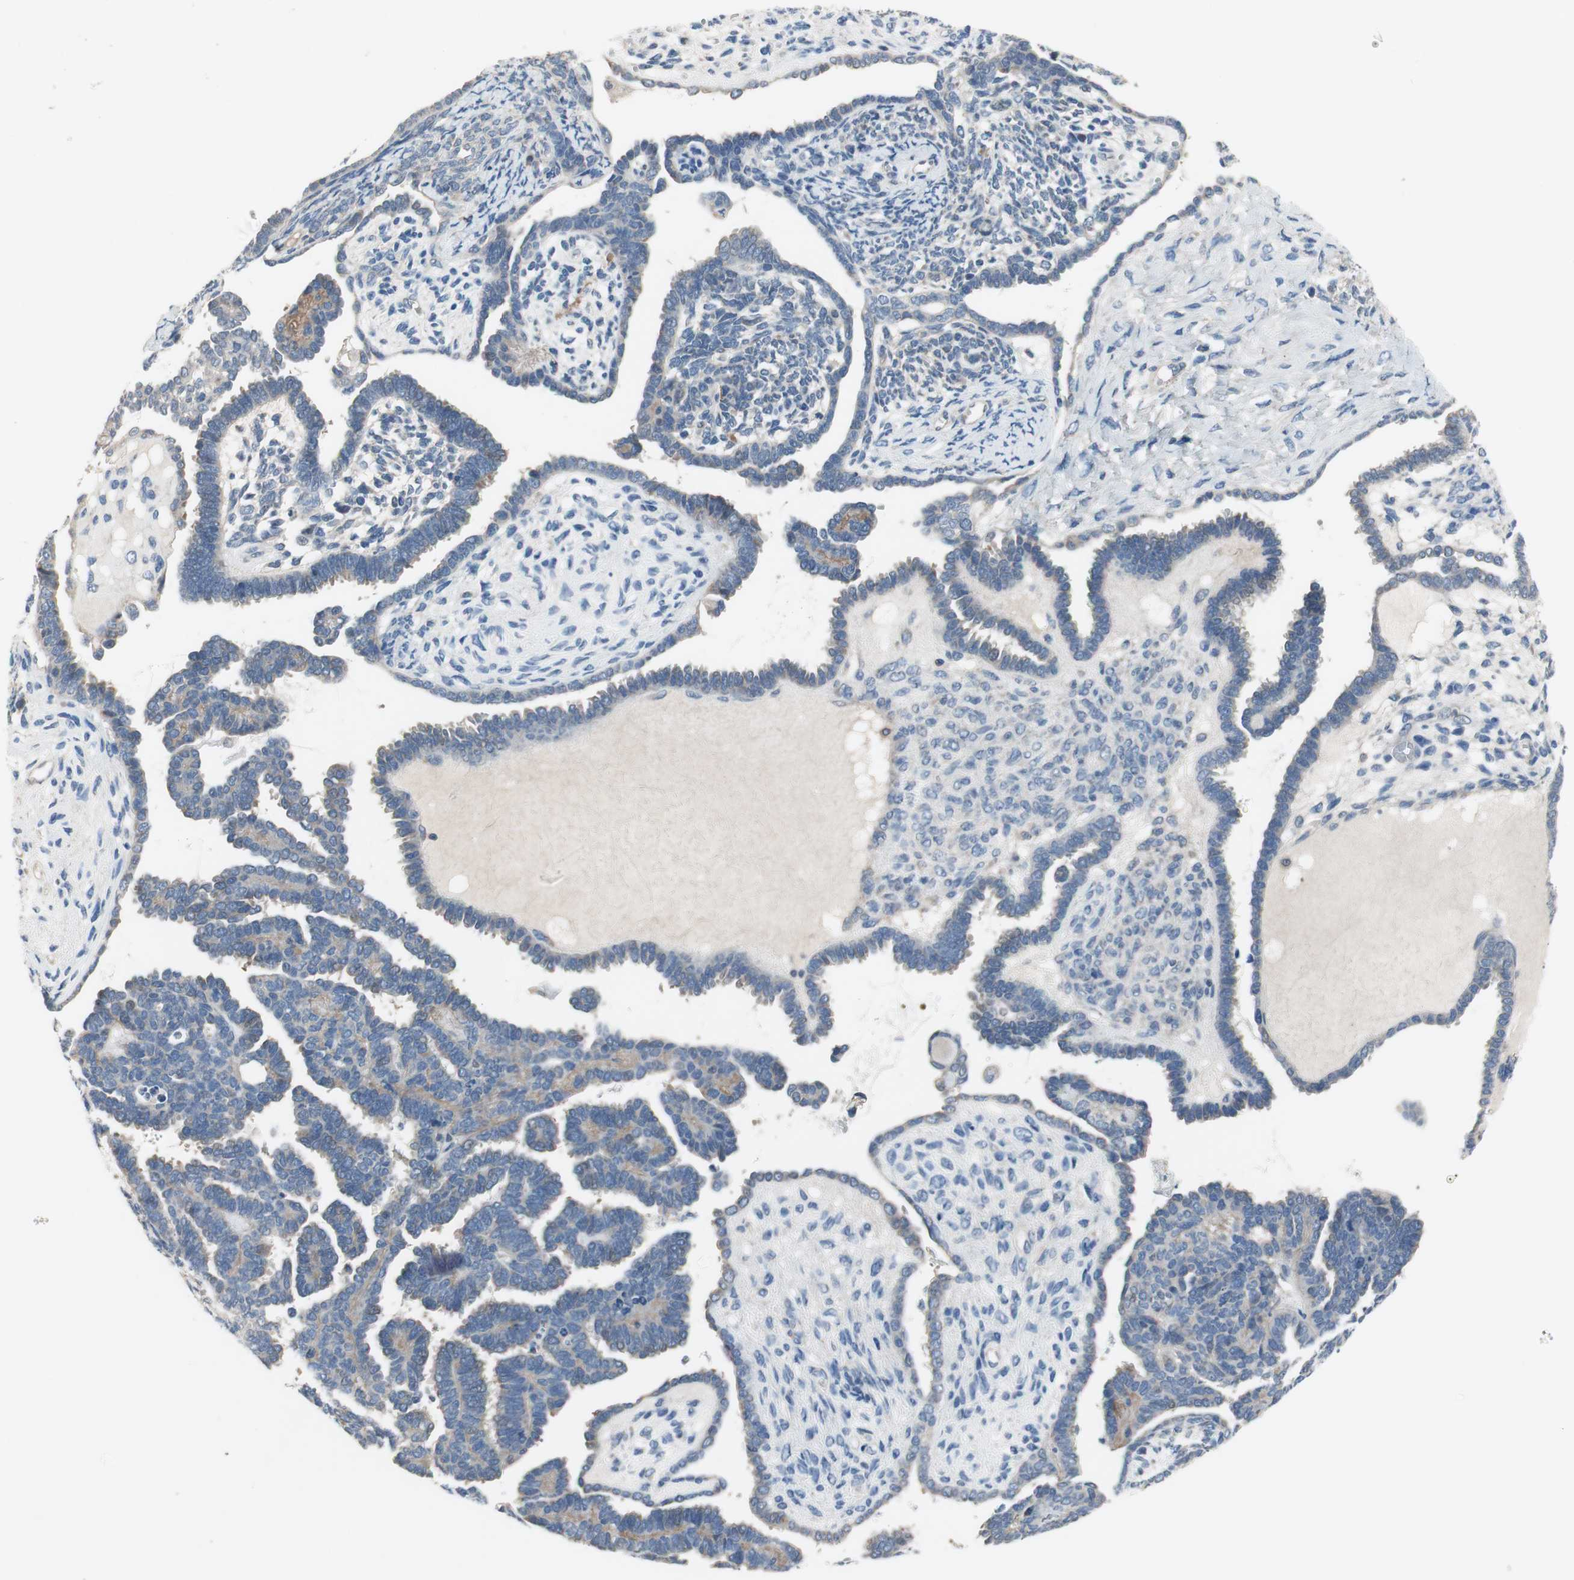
{"staining": {"intensity": "negative", "quantity": "none", "location": "none"}, "tissue": "endometrial cancer", "cell_type": "Tumor cells", "image_type": "cancer", "snomed": [{"axis": "morphology", "description": "Neoplasm, malignant, NOS"}, {"axis": "topography", "description": "Endometrium"}], "caption": "High power microscopy micrograph of an immunohistochemistry micrograph of endometrial neoplasm (malignant), revealing no significant staining in tumor cells.", "gene": "TACR3", "patient": {"sex": "female", "age": 74}}